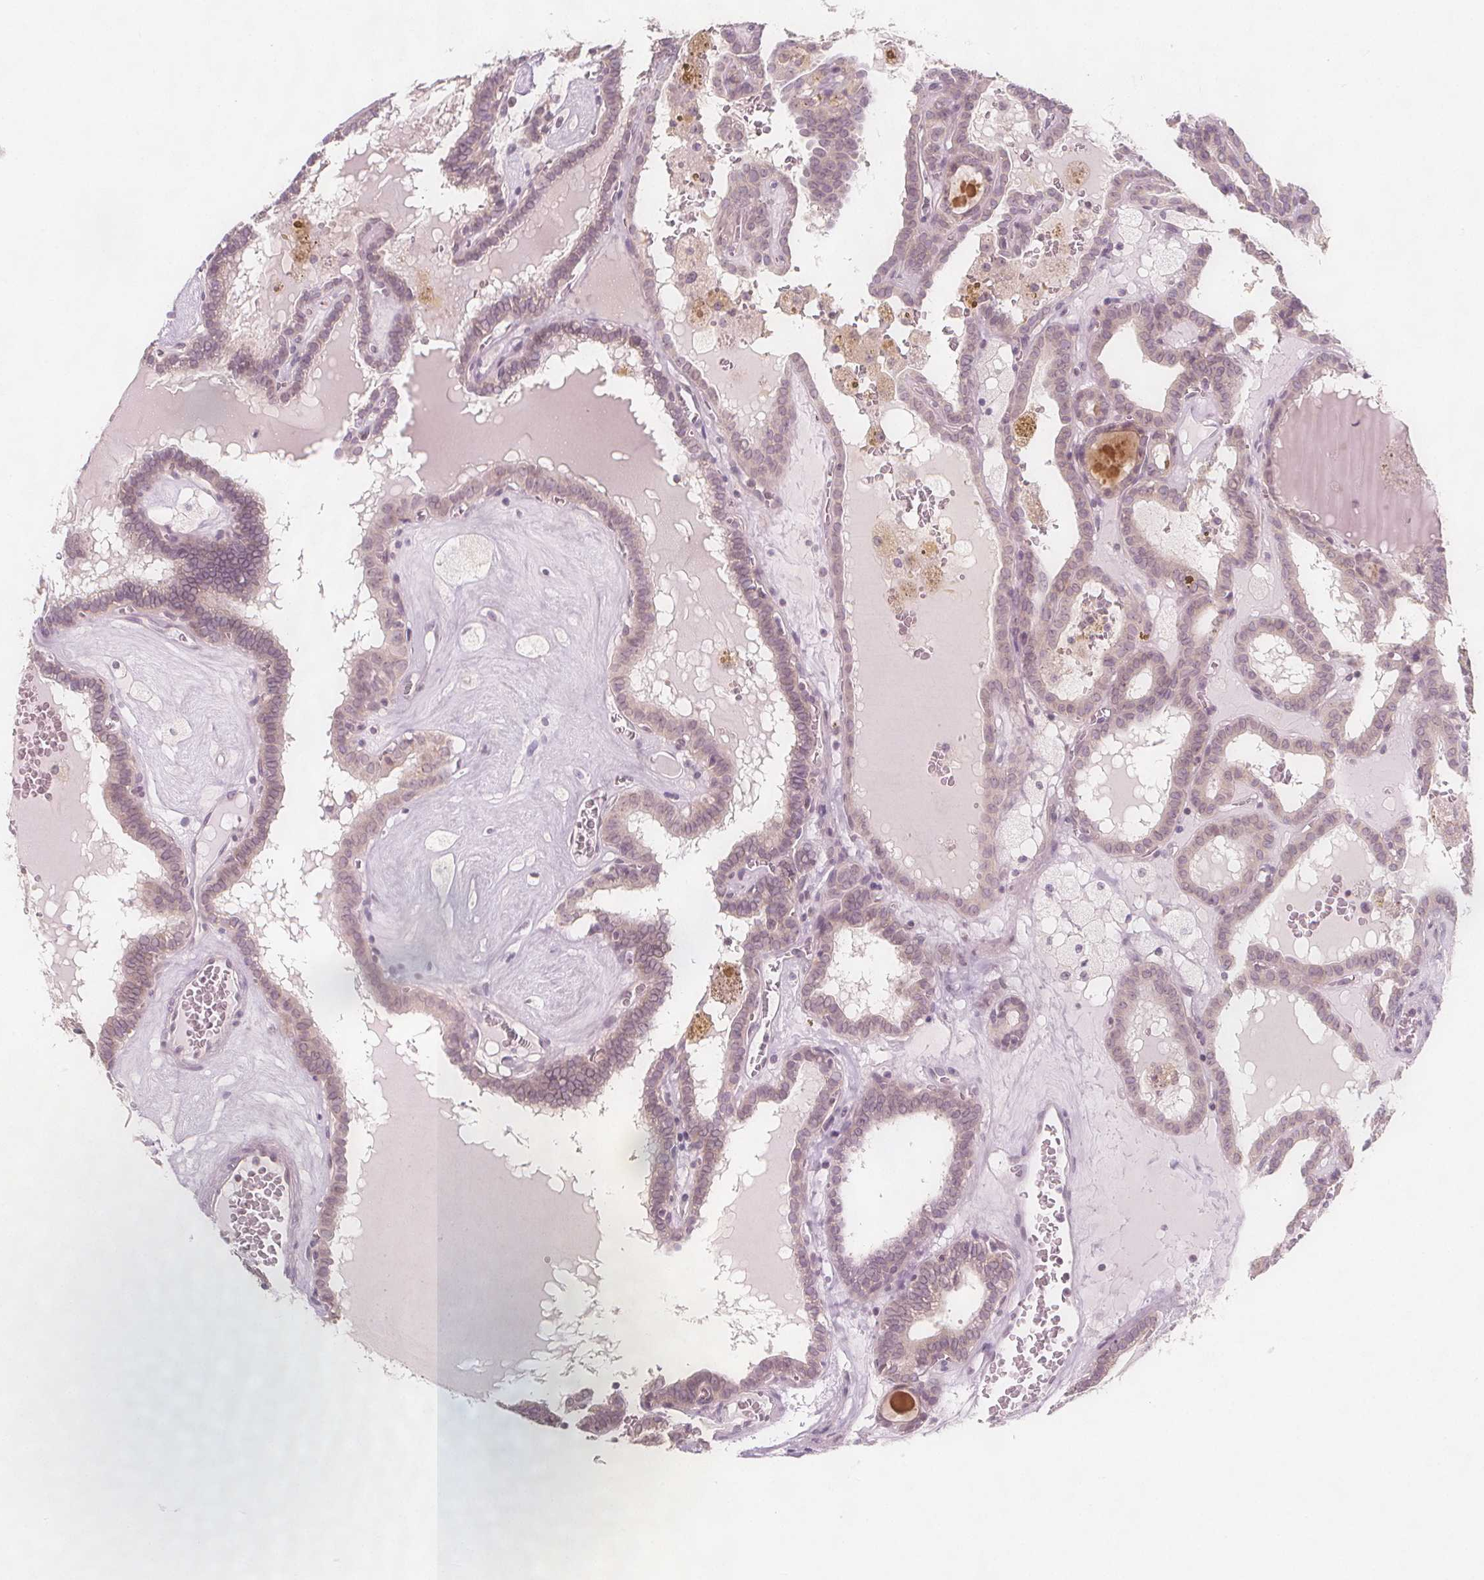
{"staining": {"intensity": "negative", "quantity": "none", "location": "none"}, "tissue": "thyroid cancer", "cell_type": "Tumor cells", "image_type": "cancer", "snomed": [{"axis": "morphology", "description": "Papillary adenocarcinoma, NOS"}, {"axis": "topography", "description": "Thyroid gland"}], "caption": "High power microscopy micrograph of an immunohistochemistry (IHC) image of papillary adenocarcinoma (thyroid), revealing no significant staining in tumor cells.", "gene": "C1orf167", "patient": {"sex": "female", "age": 39}}